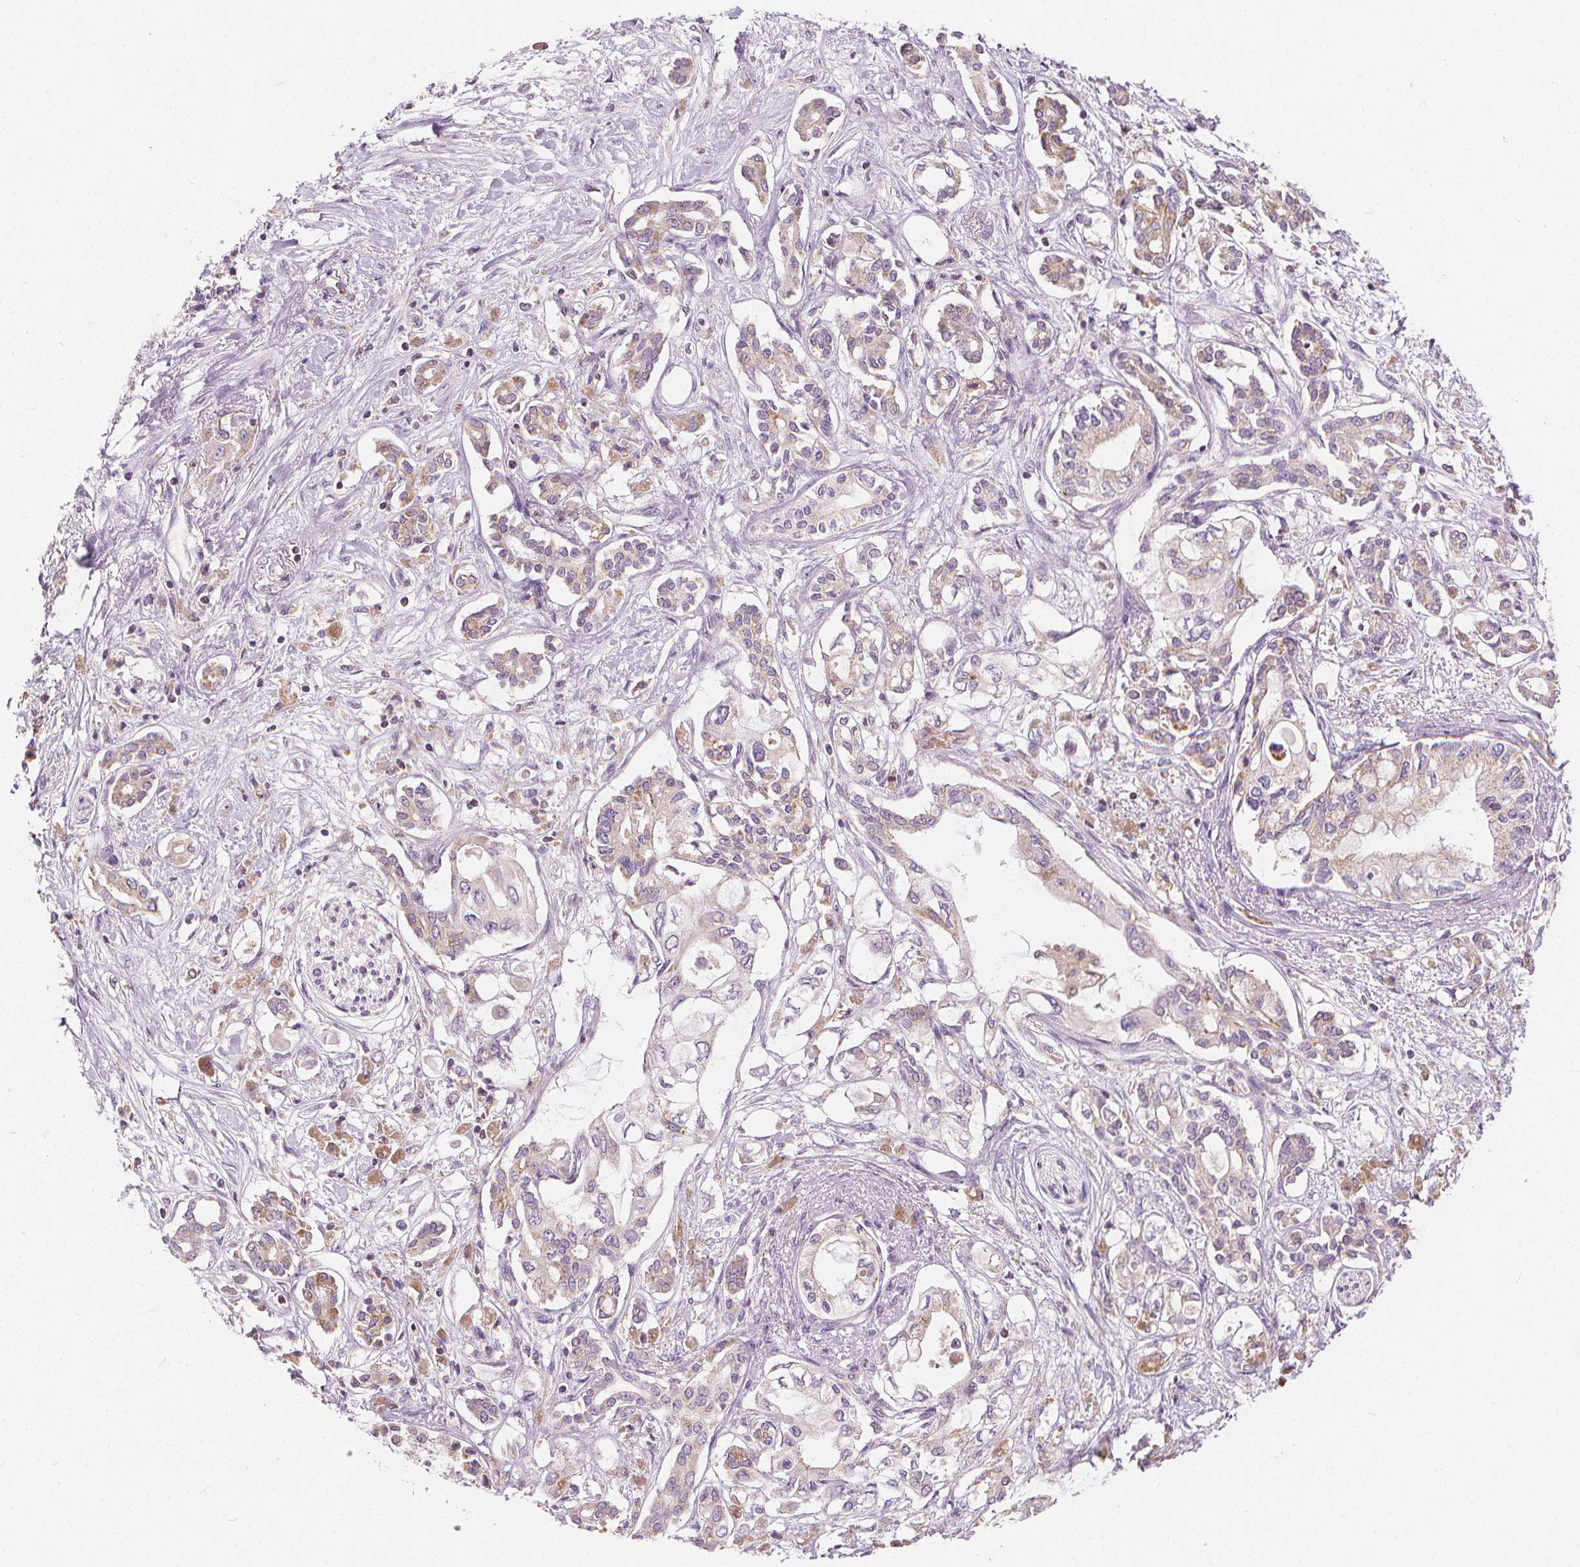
{"staining": {"intensity": "weak", "quantity": "25%-75%", "location": "cytoplasmic/membranous"}, "tissue": "pancreatic cancer", "cell_type": "Tumor cells", "image_type": "cancer", "snomed": [{"axis": "morphology", "description": "Adenocarcinoma, NOS"}, {"axis": "topography", "description": "Pancreas"}], "caption": "Protein staining by immunohistochemistry exhibits weak cytoplasmic/membranous staining in about 25%-75% of tumor cells in pancreatic cancer. Using DAB (brown) and hematoxylin (blue) stains, captured at high magnification using brightfield microscopy.", "gene": "RAB20", "patient": {"sex": "female", "age": 63}}